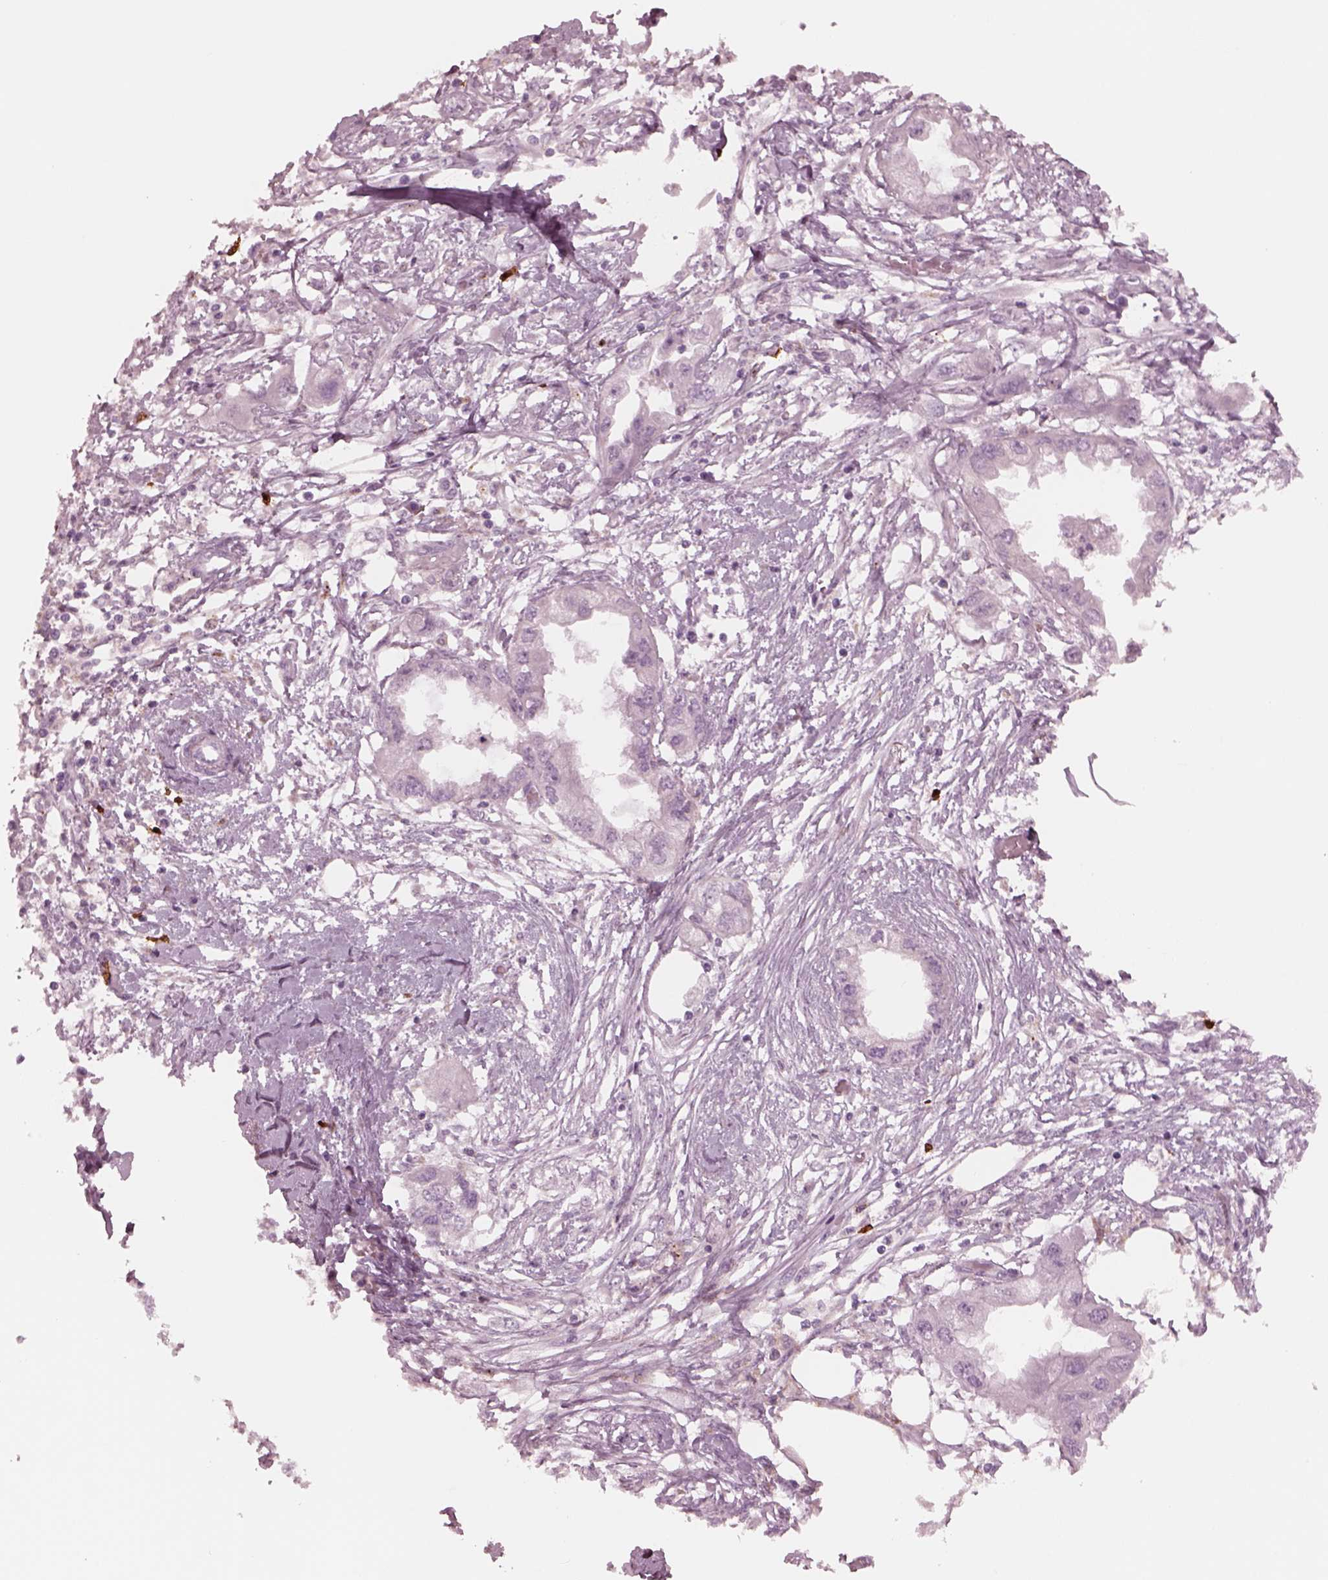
{"staining": {"intensity": "negative", "quantity": "none", "location": "none"}, "tissue": "endometrial cancer", "cell_type": "Tumor cells", "image_type": "cancer", "snomed": [{"axis": "morphology", "description": "Adenocarcinoma, NOS"}, {"axis": "morphology", "description": "Adenocarcinoma, metastatic, NOS"}, {"axis": "topography", "description": "Adipose tissue"}, {"axis": "topography", "description": "Endometrium"}], "caption": "DAB immunohistochemical staining of endometrial cancer (metastatic adenocarcinoma) exhibits no significant staining in tumor cells. The staining is performed using DAB (3,3'-diaminobenzidine) brown chromogen with nuclei counter-stained in using hematoxylin.", "gene": "SLAMF8", "patient": {"sex": "female", "age": 67}}